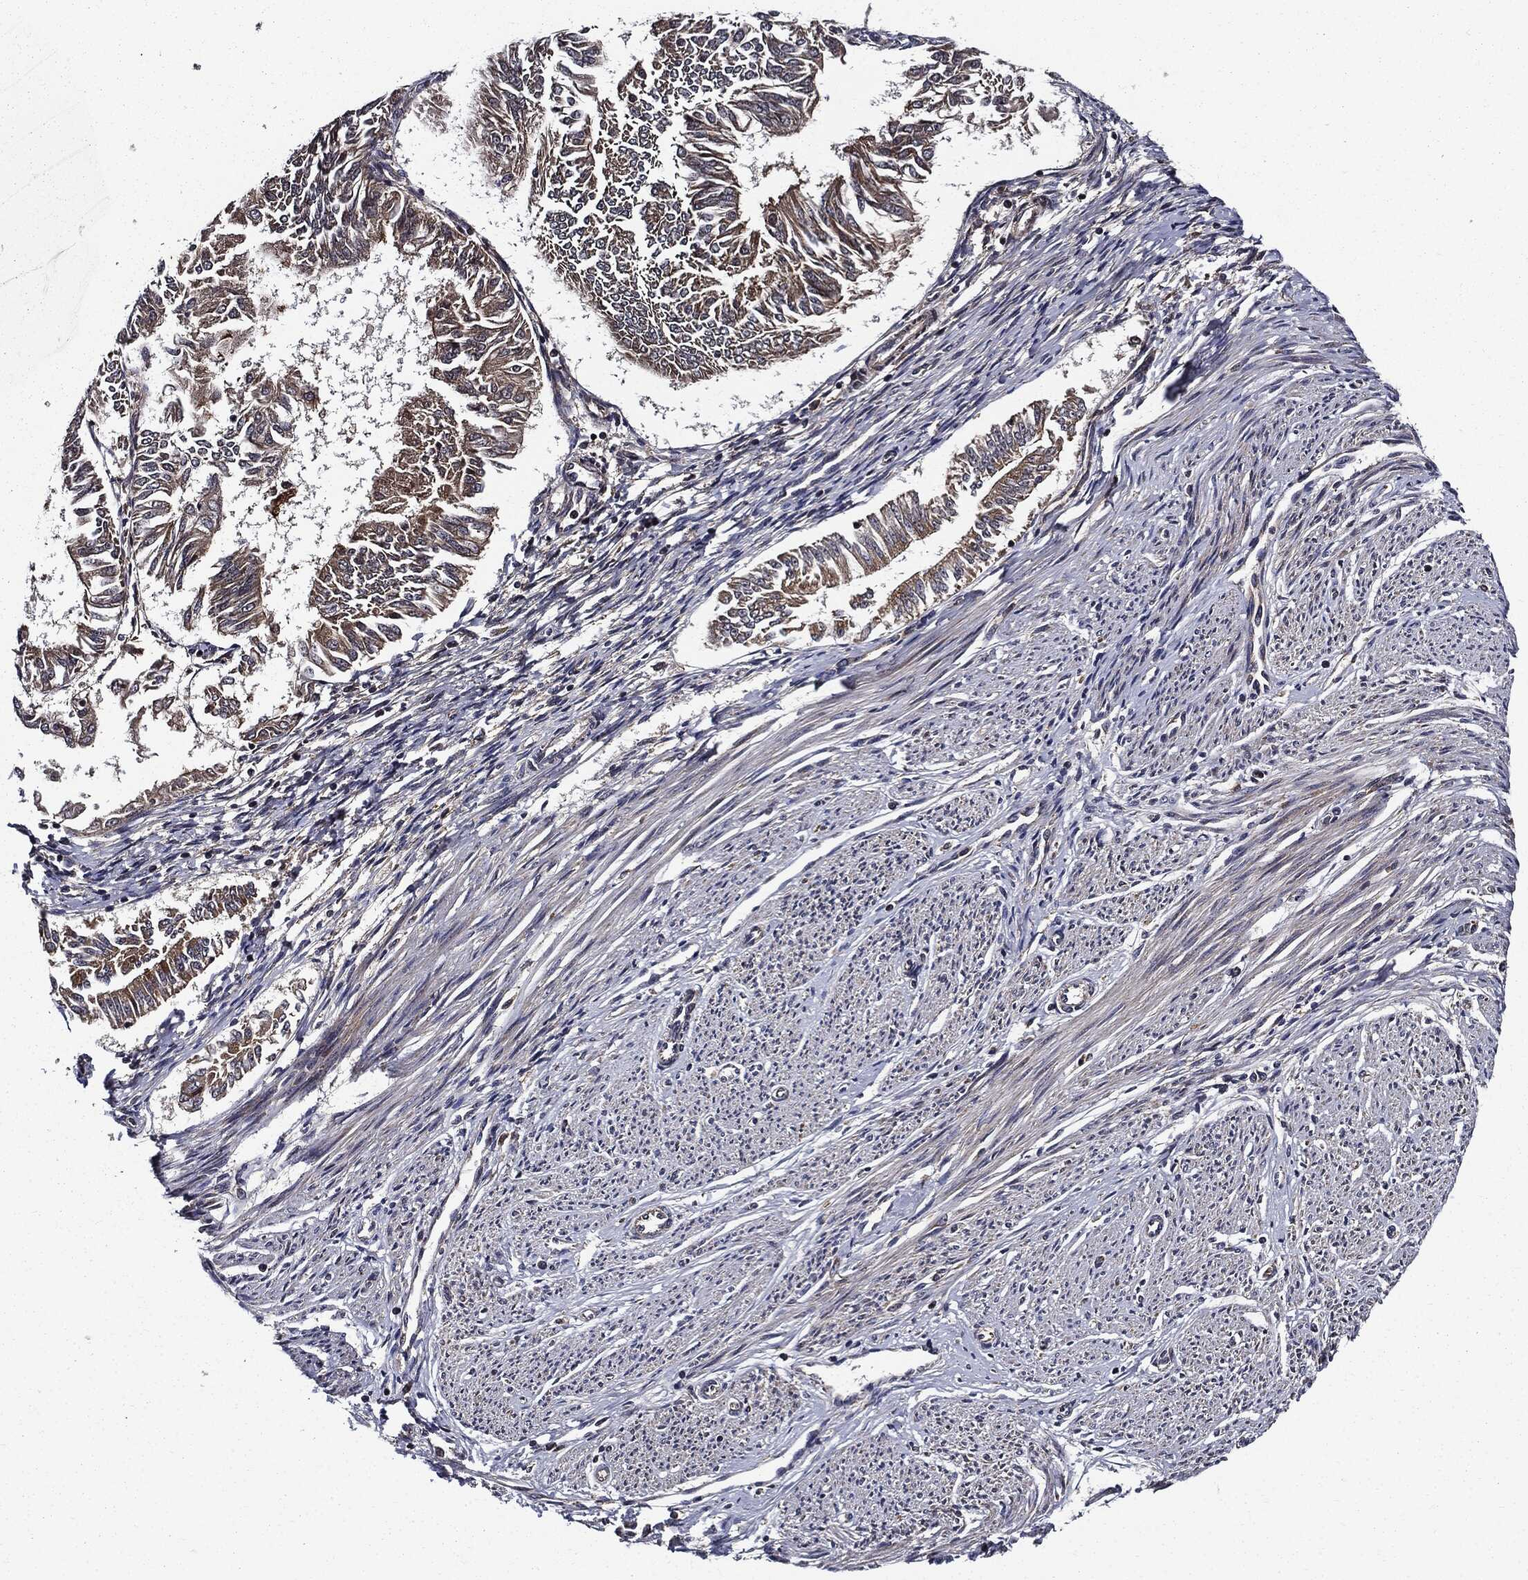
{"staining": {"intensity": "weak", "quantity": "25%-75%", "location": "cytoplasmic/membranous"}, "tissue": "endometrial cancer", "cell_type": "Tumor cells", "image_type": "cancer", "snomed": [{"axis": "morphology", "description": "Adenocarcinoma, NOS"}, {"axis": "topography", "description": "Endometrium"}], "caption": "Approximately 25%-75% of tumor cells in endometrial adenocarcinoma display weak cytoplasmic/membranous protein staining as visualized by brown immunohistochemical staining.", "gene": "HTT", "patient": {"sex": "female", "age": 58}}